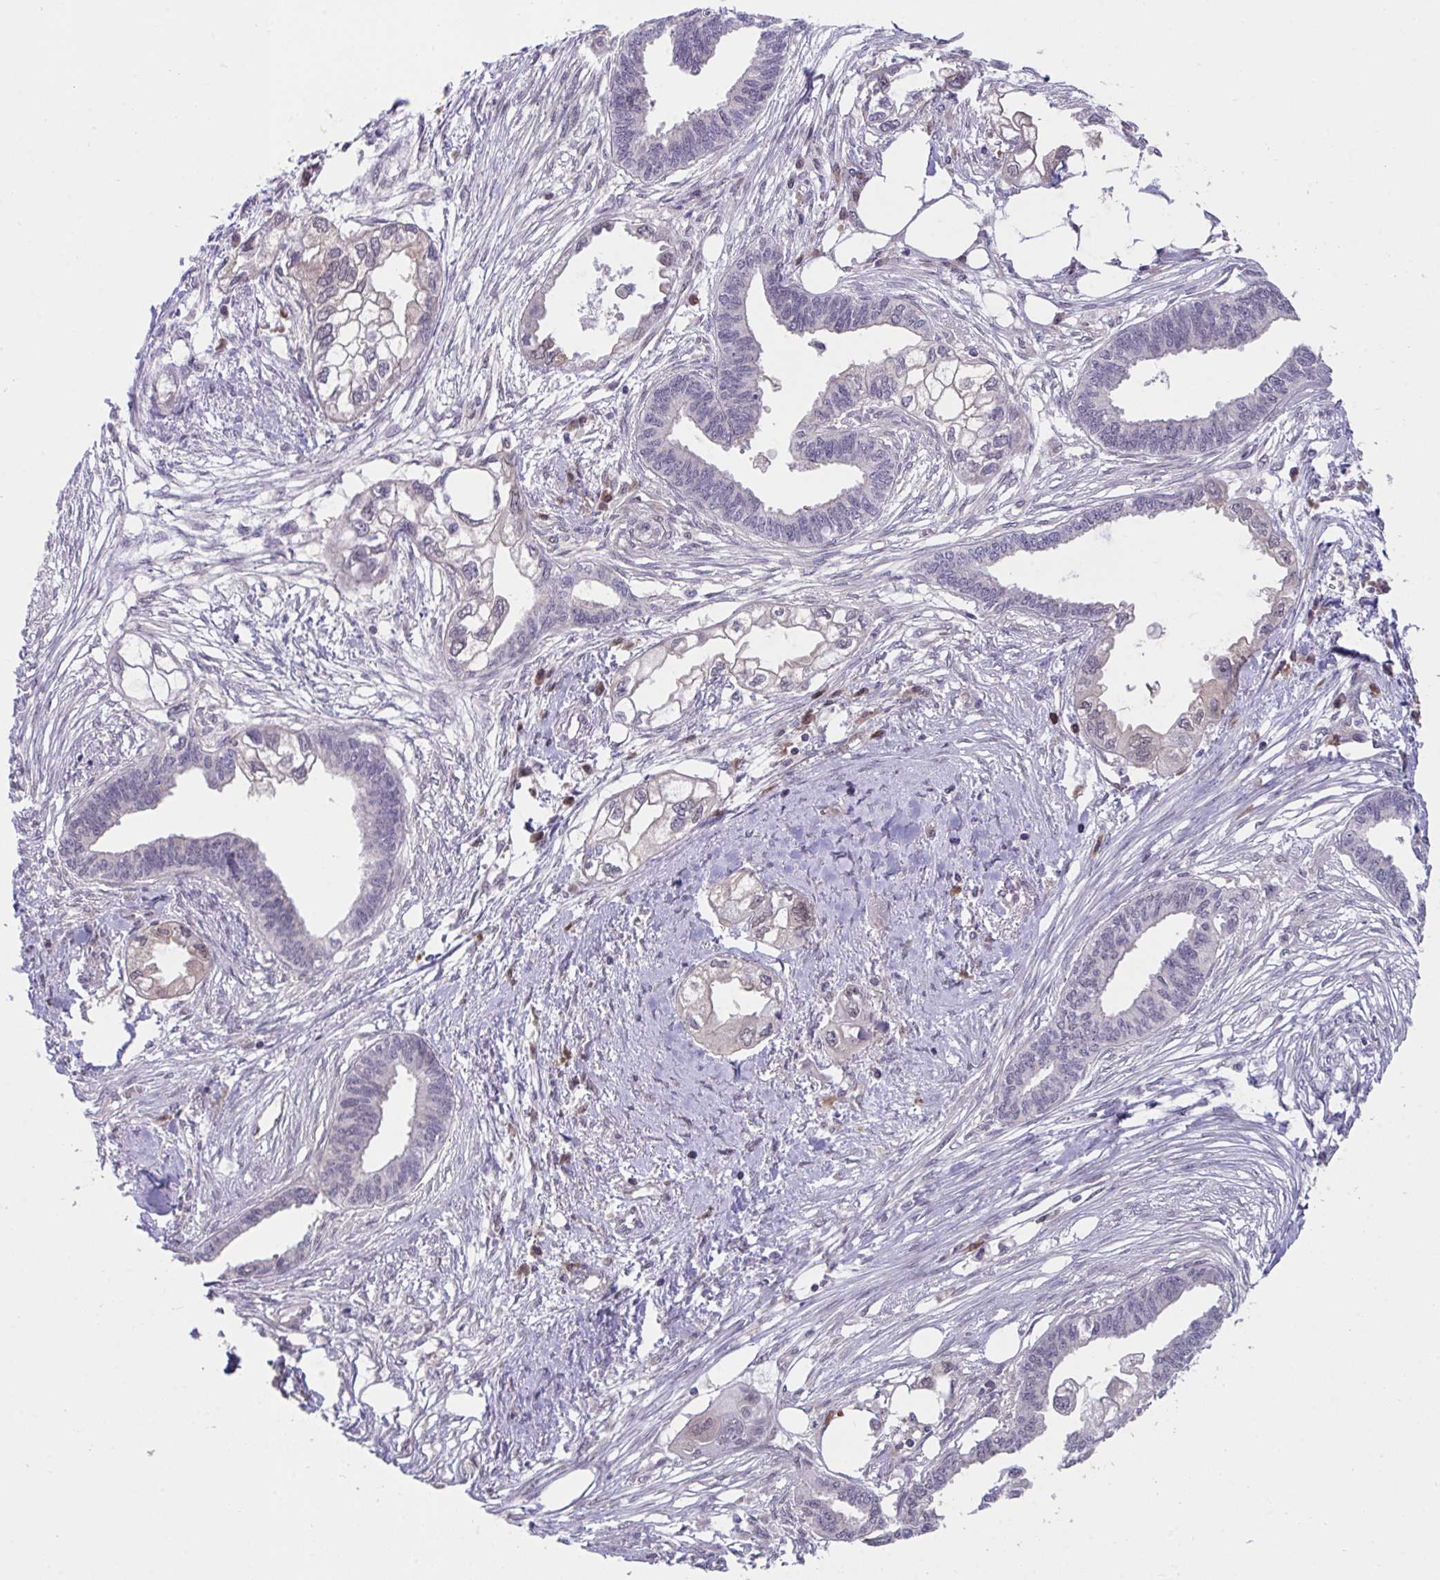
{"staining": {"intensity": "negative", "quantity": "none", "location": "none"}, "tissue": "endometrial cancer", "cell_type": "Tumor cells", "image_type": "cancer", "snomed": [{"axis": "morphology", "description": "Adenocarcinoma, NOS"}, {"axis": "morphology", "description": "Adenocarcinoma, metastatic, NOS"}, {"axis": "topography", "description": "Adipose tissue"}, {"axis": "topography", "description": "Endometrium"}], "caption": "The photomicrograph reveals no staining of tumor cells in adenocarcinoma (endometrial). The staining is performed using DAB brown chromogen with nuclei counter-stained in using hematoxylin.", "gene": "ZNF444", "patient": {"sex": "female", "age": 67}}